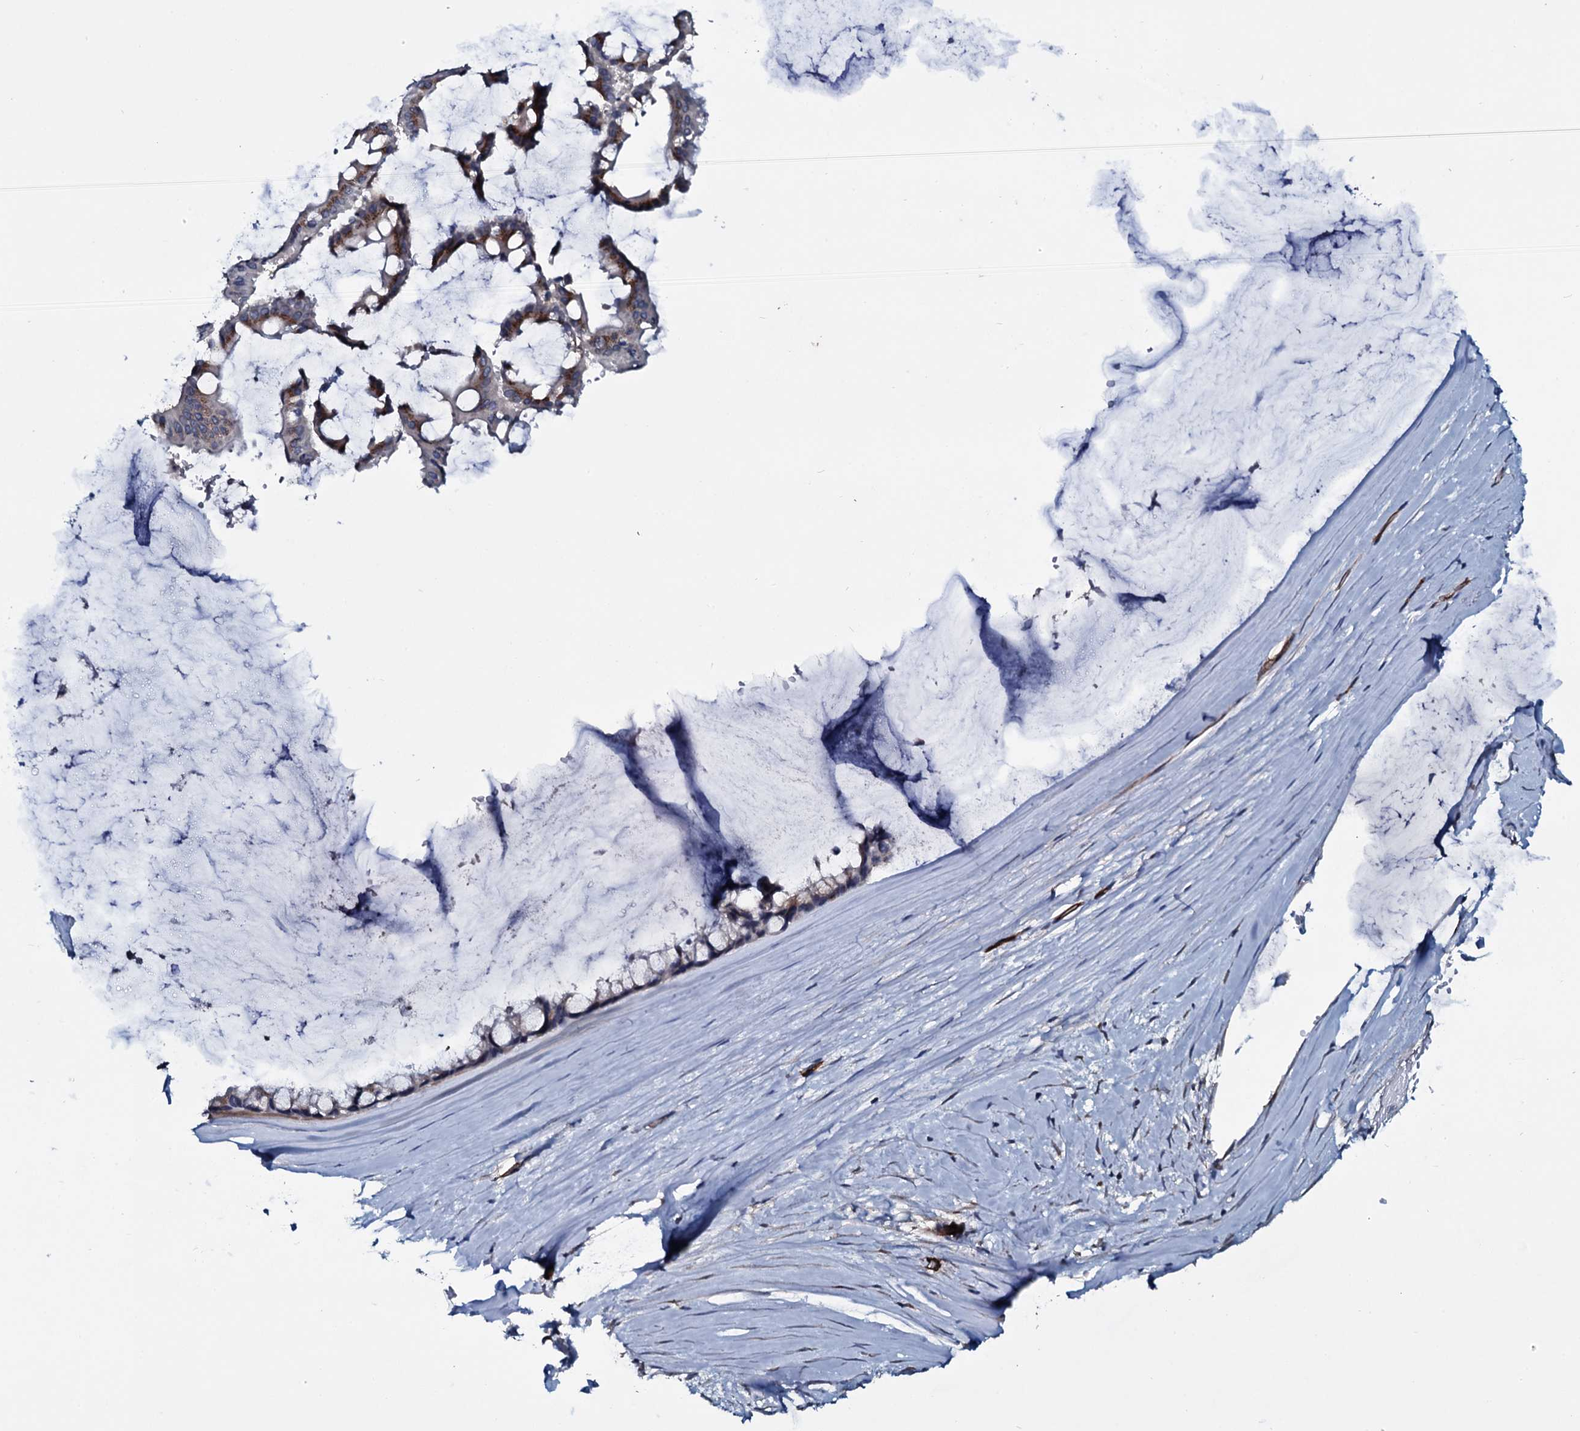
{"staining": {"intensity": "moderate", "quantity": "25%-75%", "location": "cytoplasmic/membranous"}, "tissue": "ovarian cancer", "cell_type": "Tumor cells", "image_type": "cancer", "snomed": [{"axis": "morphology", "description": "Cystadenocarcinoma, mucinous, NOS"}, {"axis": "topography", "description": "Ovary"}], "caption": "Brown immunohistochemical staining in ovarian cancer (mucinous cystadenocarcinoma) shows moderate cytoplasmic/membranous expression in approximately 25%-75% of tumor cells.", "gene": "CLEC14A", "patient": {"sex": "female", "age": 39}}